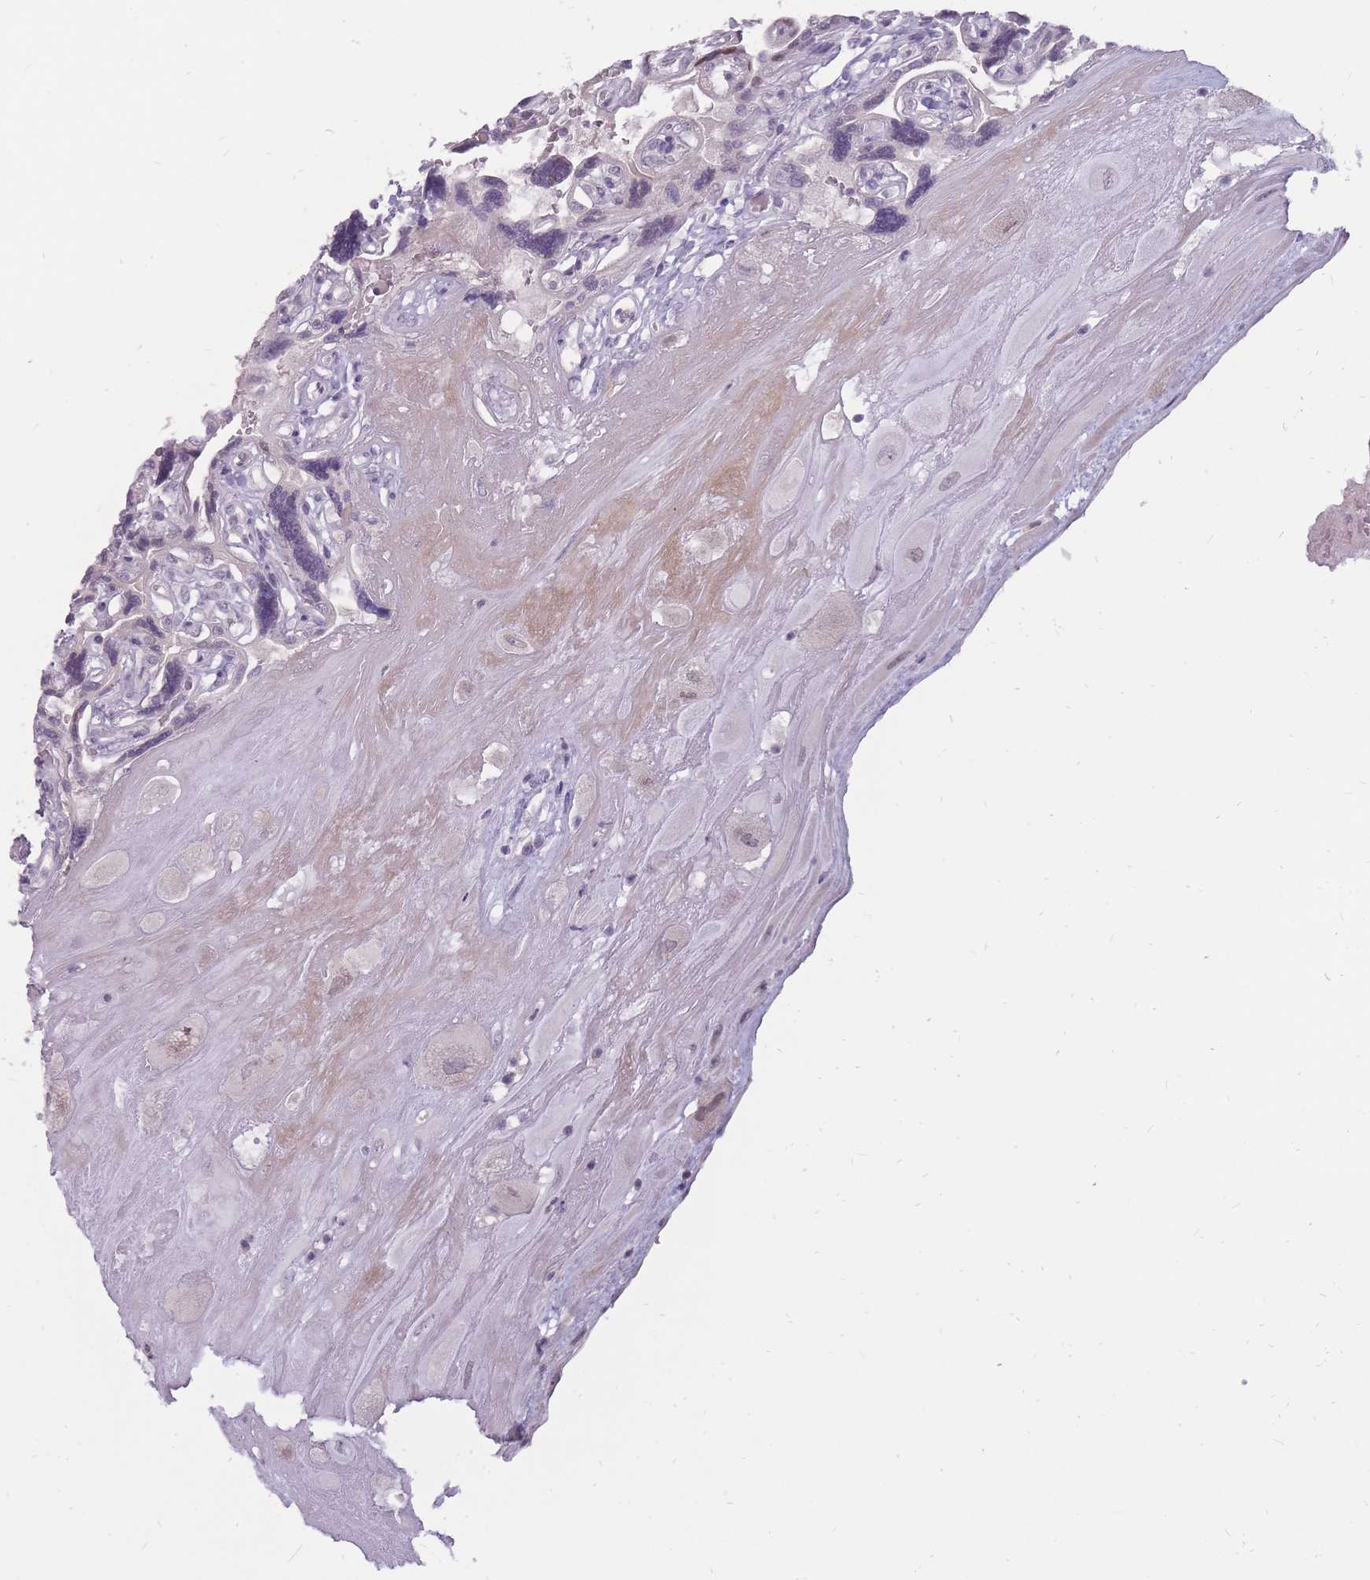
{"staining": {"intensity": "negative", "quantity": "none", "location": "none"}, "tissue": "placenta", "cell_type": "Decidual cells", "image_type": "normal", "snomed": [{"axis": "morphology", "description": "Normal tissue, NOS"}, {"axis": "topography", "description": "Placenta"}], "caption": "Immunohistochemistry (IHC) of normal placenta shows no positivity in decidual cells.", "gene": "POM121C", "patient": {"sex": "female", "age": 32}}